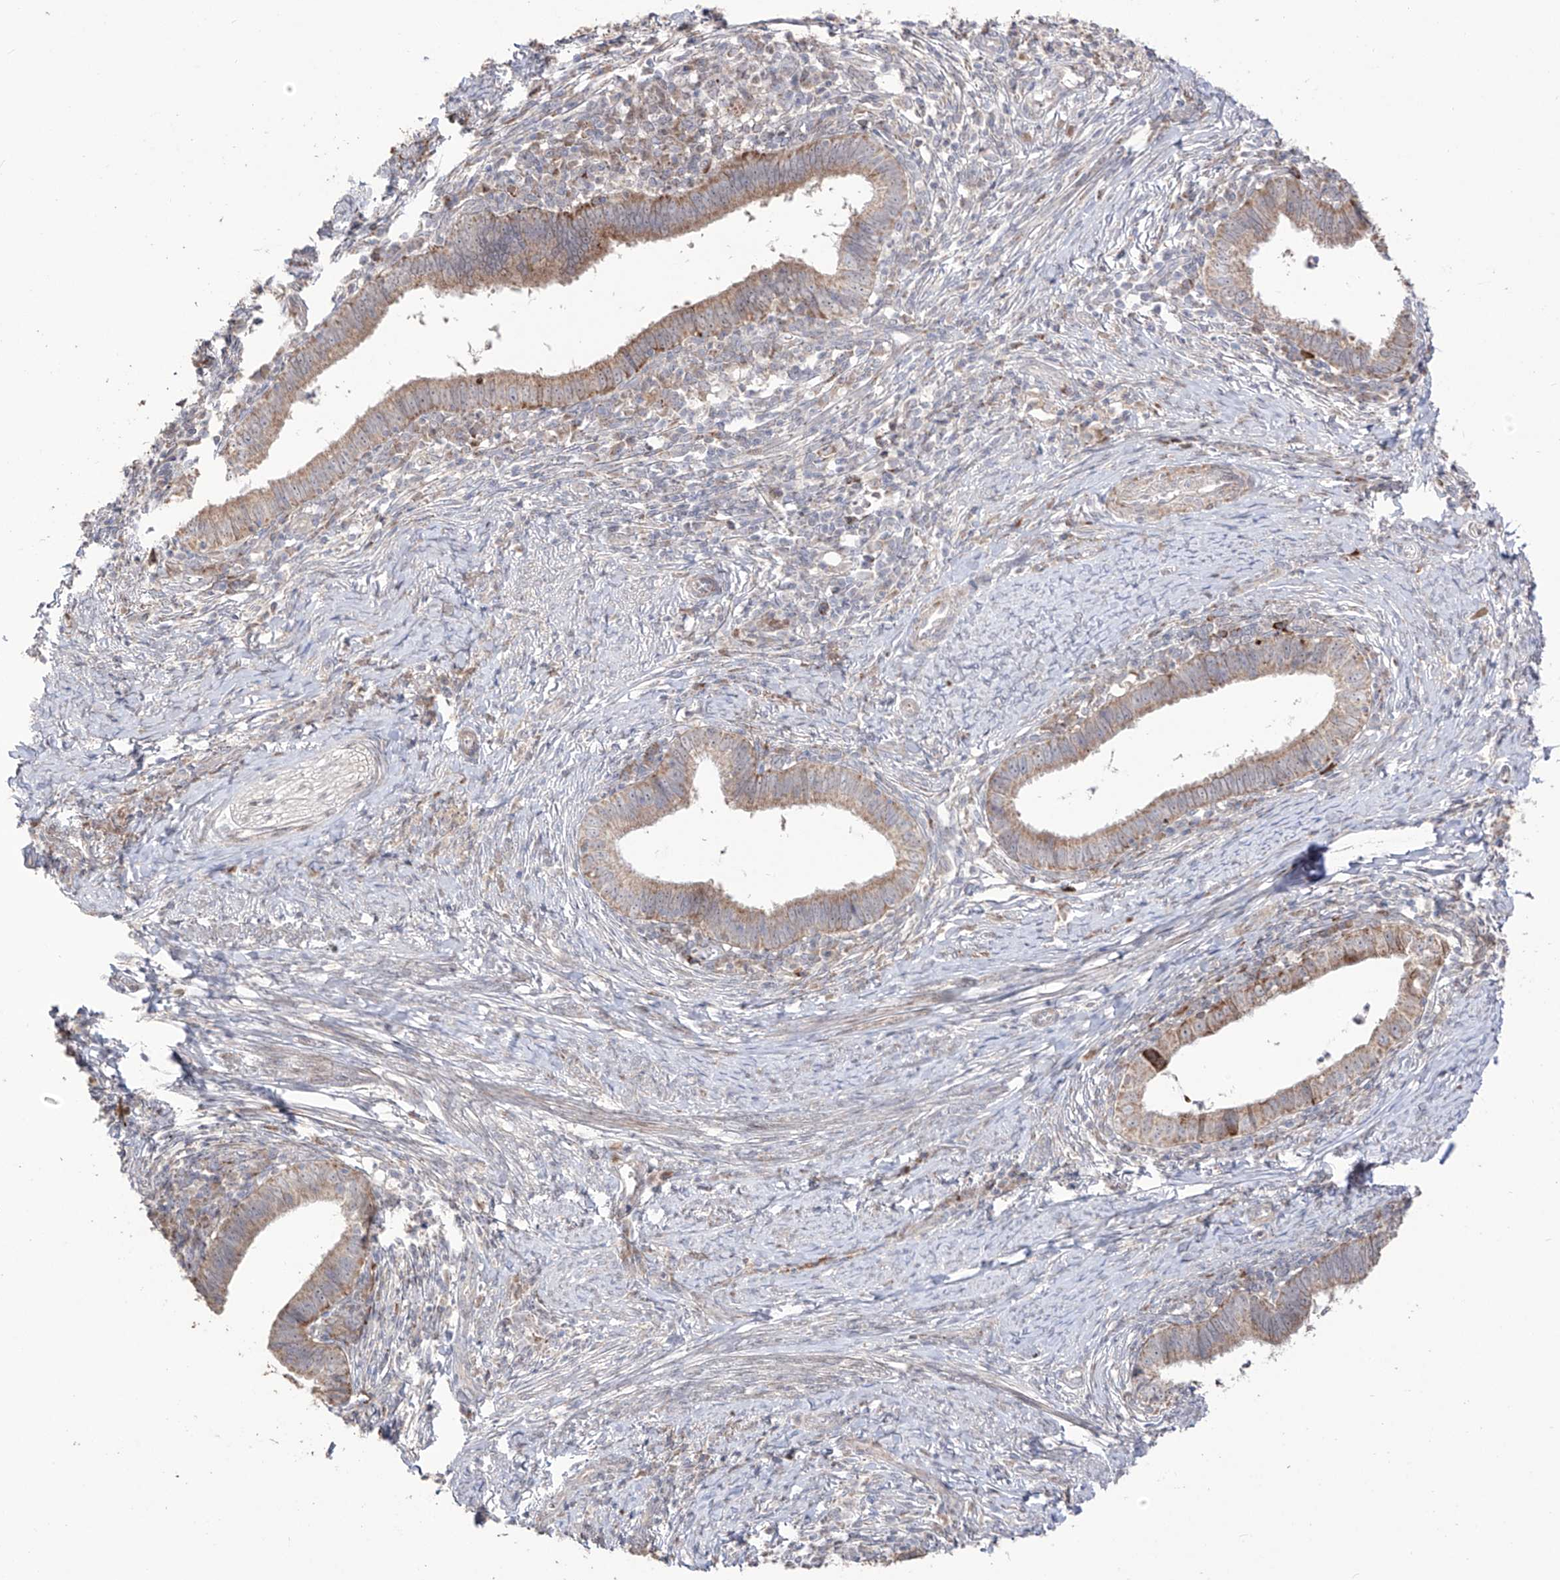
{"staining": {"intensity": "moderate", "quantity": ">75%", "location": "cytoplasmic/membranous"}, "tissue": "cervical cancer", "cell_type": "Tumor cells", "image_type": "cancer", "snomed": [{"axis": "morphology", "description": "Adenocarcinoma, NOS"}, {"axis": "topography", "description": "Cervix"}], "caption": "Protein positivity by IHC shows moderate cytoplasmic/membranous positivity in approximately >75% of tumor cells in cervical adenocarcinoma. (DAB (3,3'-diaminobenzidine) IHC, brown staining for protein, blue staining for nuclei).", "gene": "YKT6", "patient": {"sex": "female", "age": 36}}